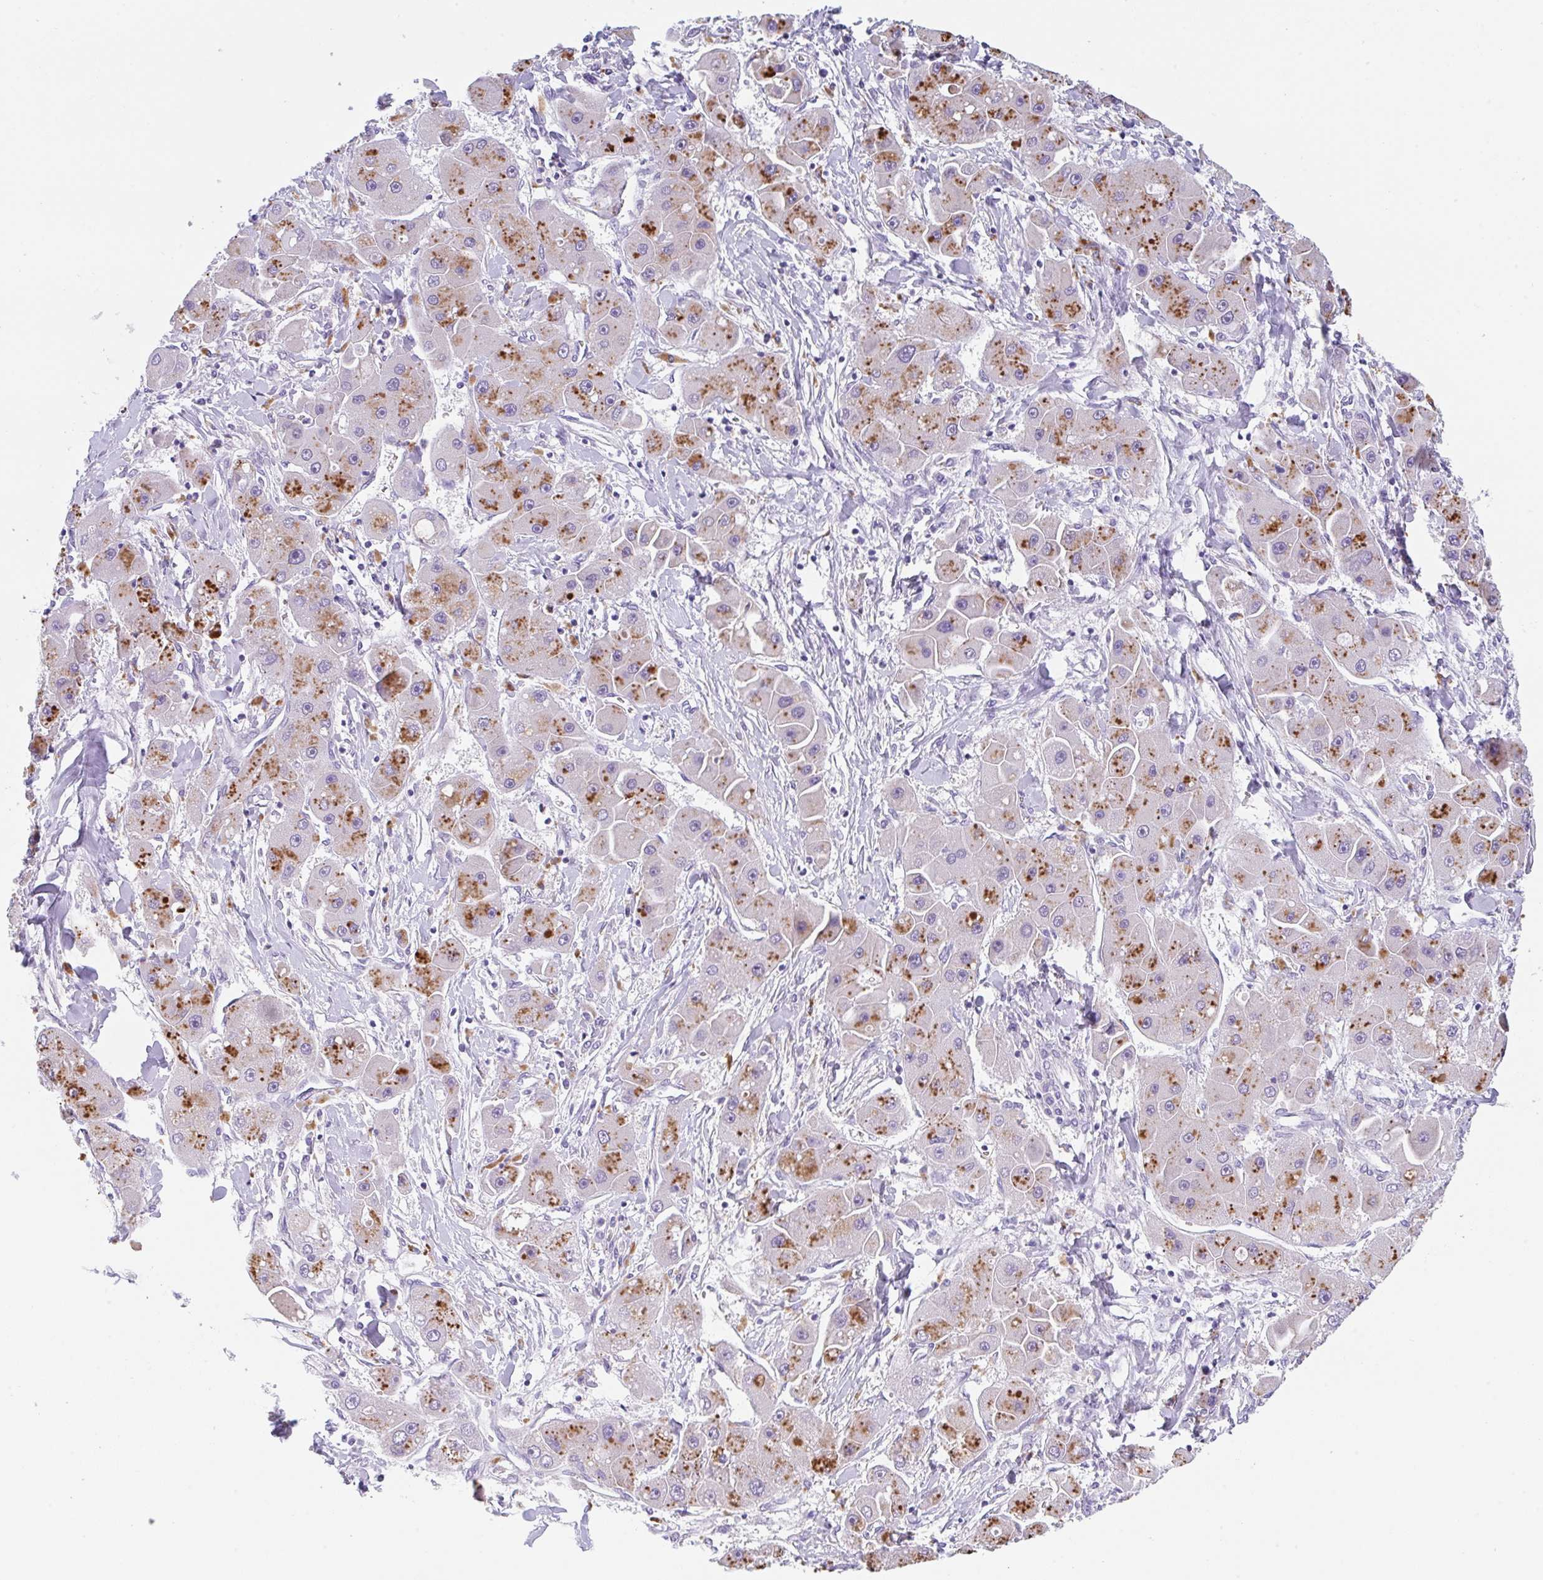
{"staining": {"intensity": "strong", "quantity": "25%-75%", "location": "cytoplasmic/membranous"}, "tissue": "liver cancer", "cell_type": "Tumor cells", "image_type": "cancer", "snomed": [{"axis": "morphology", "description": "Carcinoma, Hepatocellular, NOS"}, {"axis": "topography", "description": "Liver"}], "caption": "Immunohistochemical staining of liver cancer demonstrates high levels of strong cytoplasmic/membranous protein positivity in about 25%-75% of tumor cells.", "gene": "TRAF4", "patient": {"sex": "male", "age": 24}}